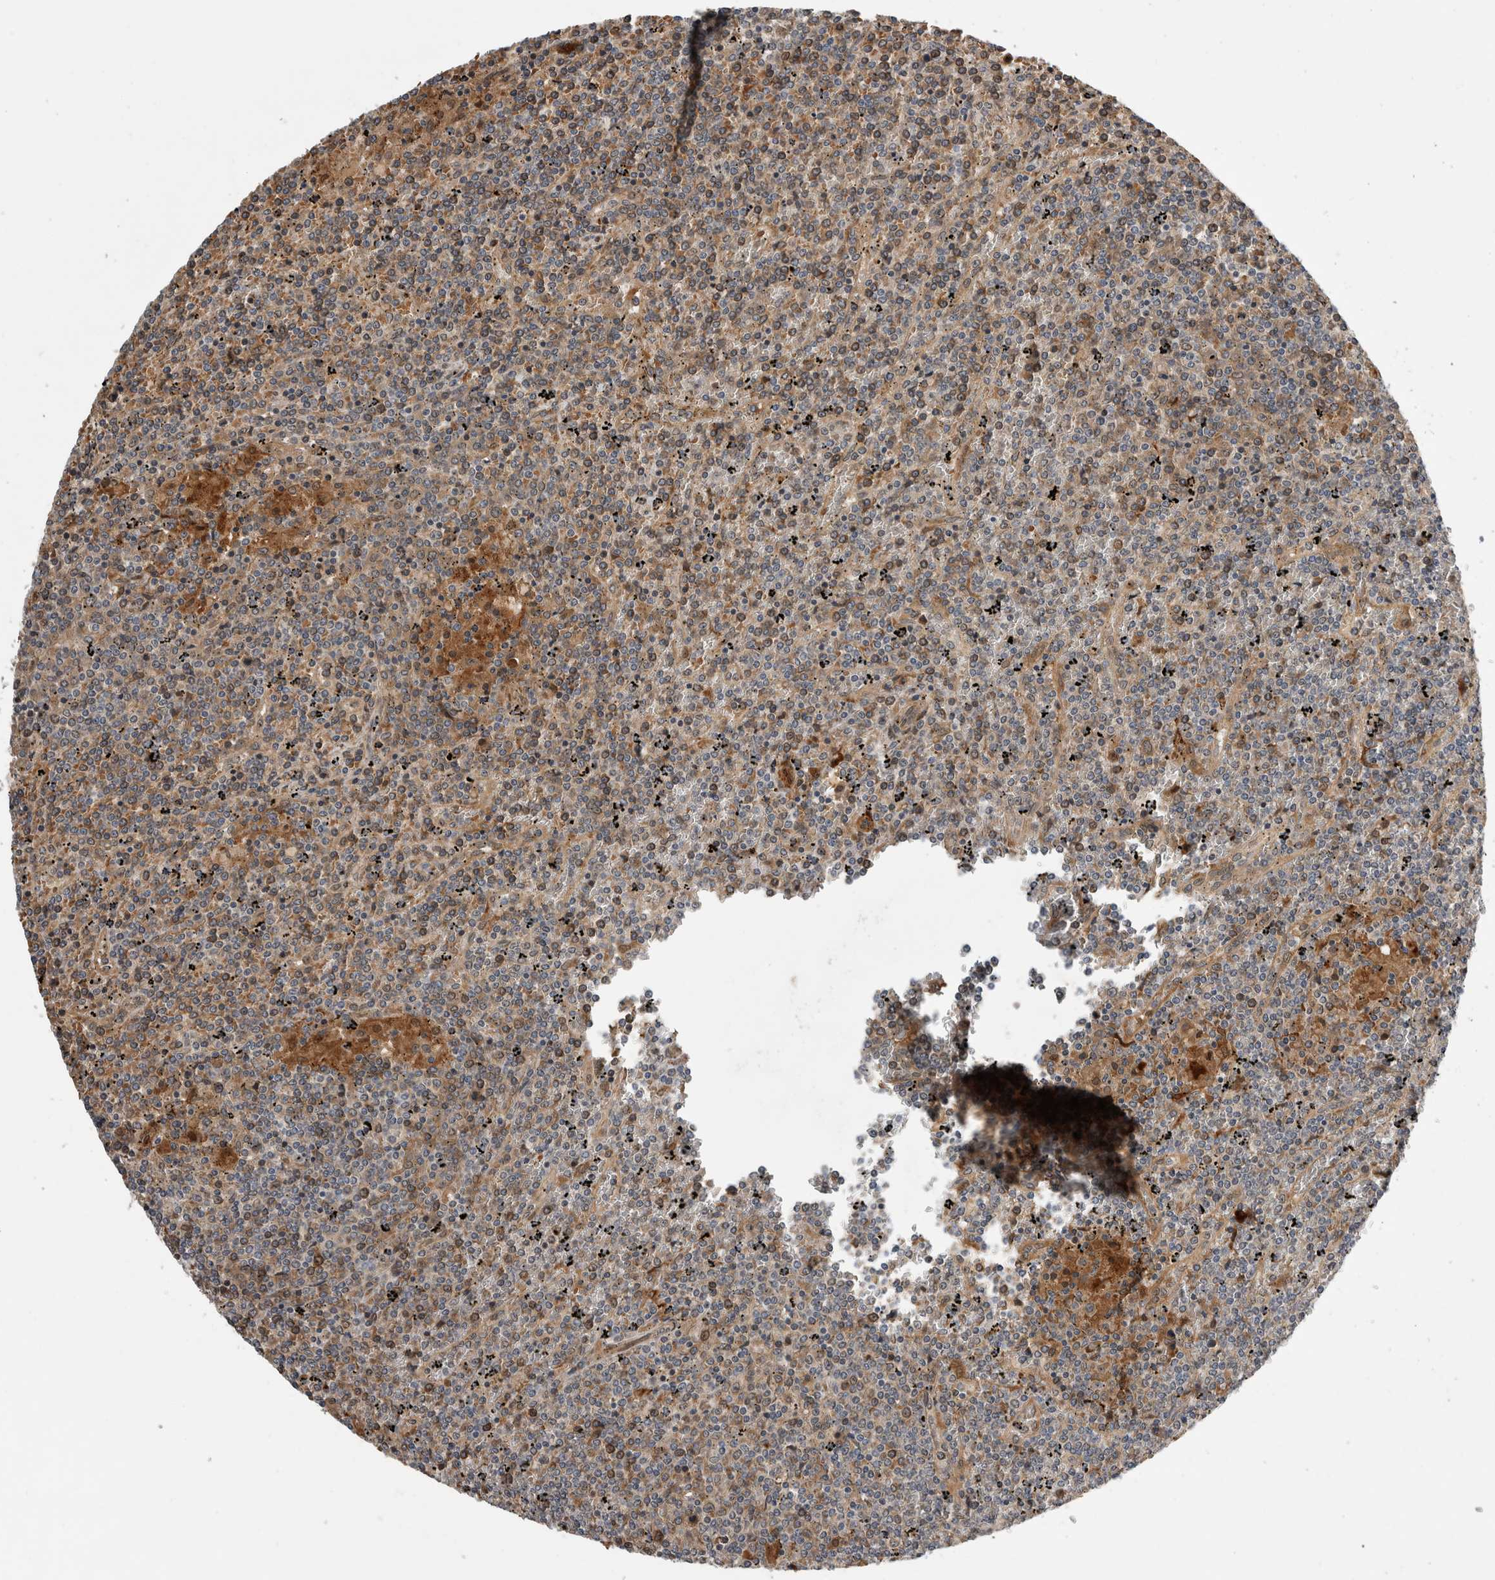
{"staining": {"intensity": "weak", "quantity": "25%-75%", "location": "cytoplasmic/membranous,nuclear"}, "tissue": "lymphoma", "cell_type": "Tumor cells", "image_type": "cancer", "snomed": [{"axis": "morphology", "description": "Malignant lymphoma, non-Hodgkin's type, Low grade"}, {"axis": "topography", "description": "Spleen"}], "caption": "DAB (3,3'-diaminobenzidine) immunohistochemical staining of low-grade malignant lymphoma, non-Hodgkin's type reveals weak cytoplasmic/membranous and nuclear protein expression in approximately 25%-75% of tumor cells.", "gene": "APOL2", "patient": {"sex": "female", "age": 19}}